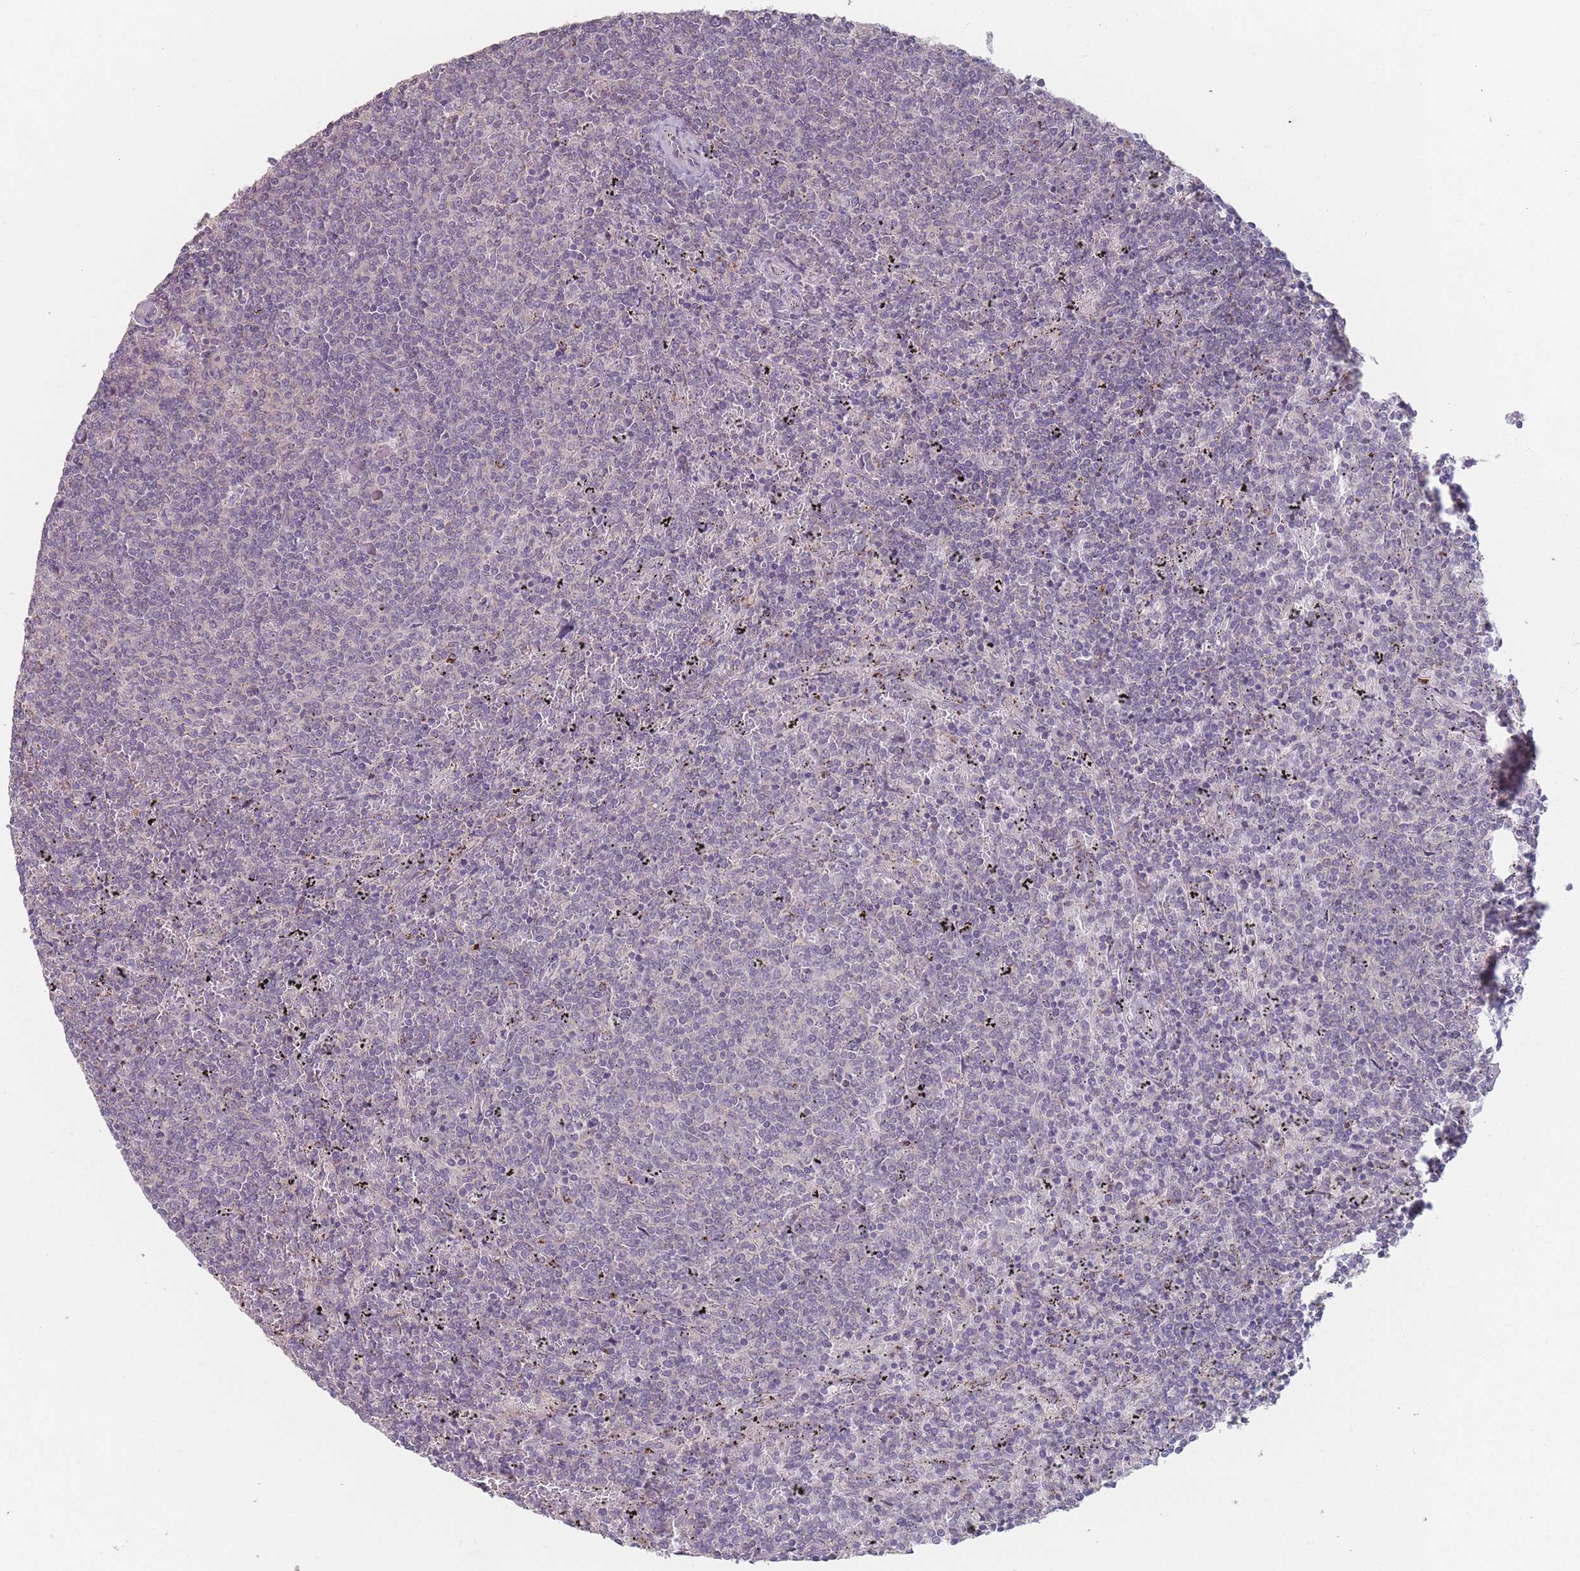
{"staining": {"intensity": "negative", "quantity": "none", "location": "none"}, "tissue": "lymphoma", "cell_type": "Tumor cells", "image_type": "cancer", "snomed": [{"axis": "morphology", "description": "Malignant lymphoma, non-Hodgkin's type, Low grade"}, {"axis": "topography", "description": "Spleen"}], "caption": "Tumor cells show no significant protein expression in lymphoma.", "gene": "AKAIN1", "patient": {"sex": "female", "age": 50}}